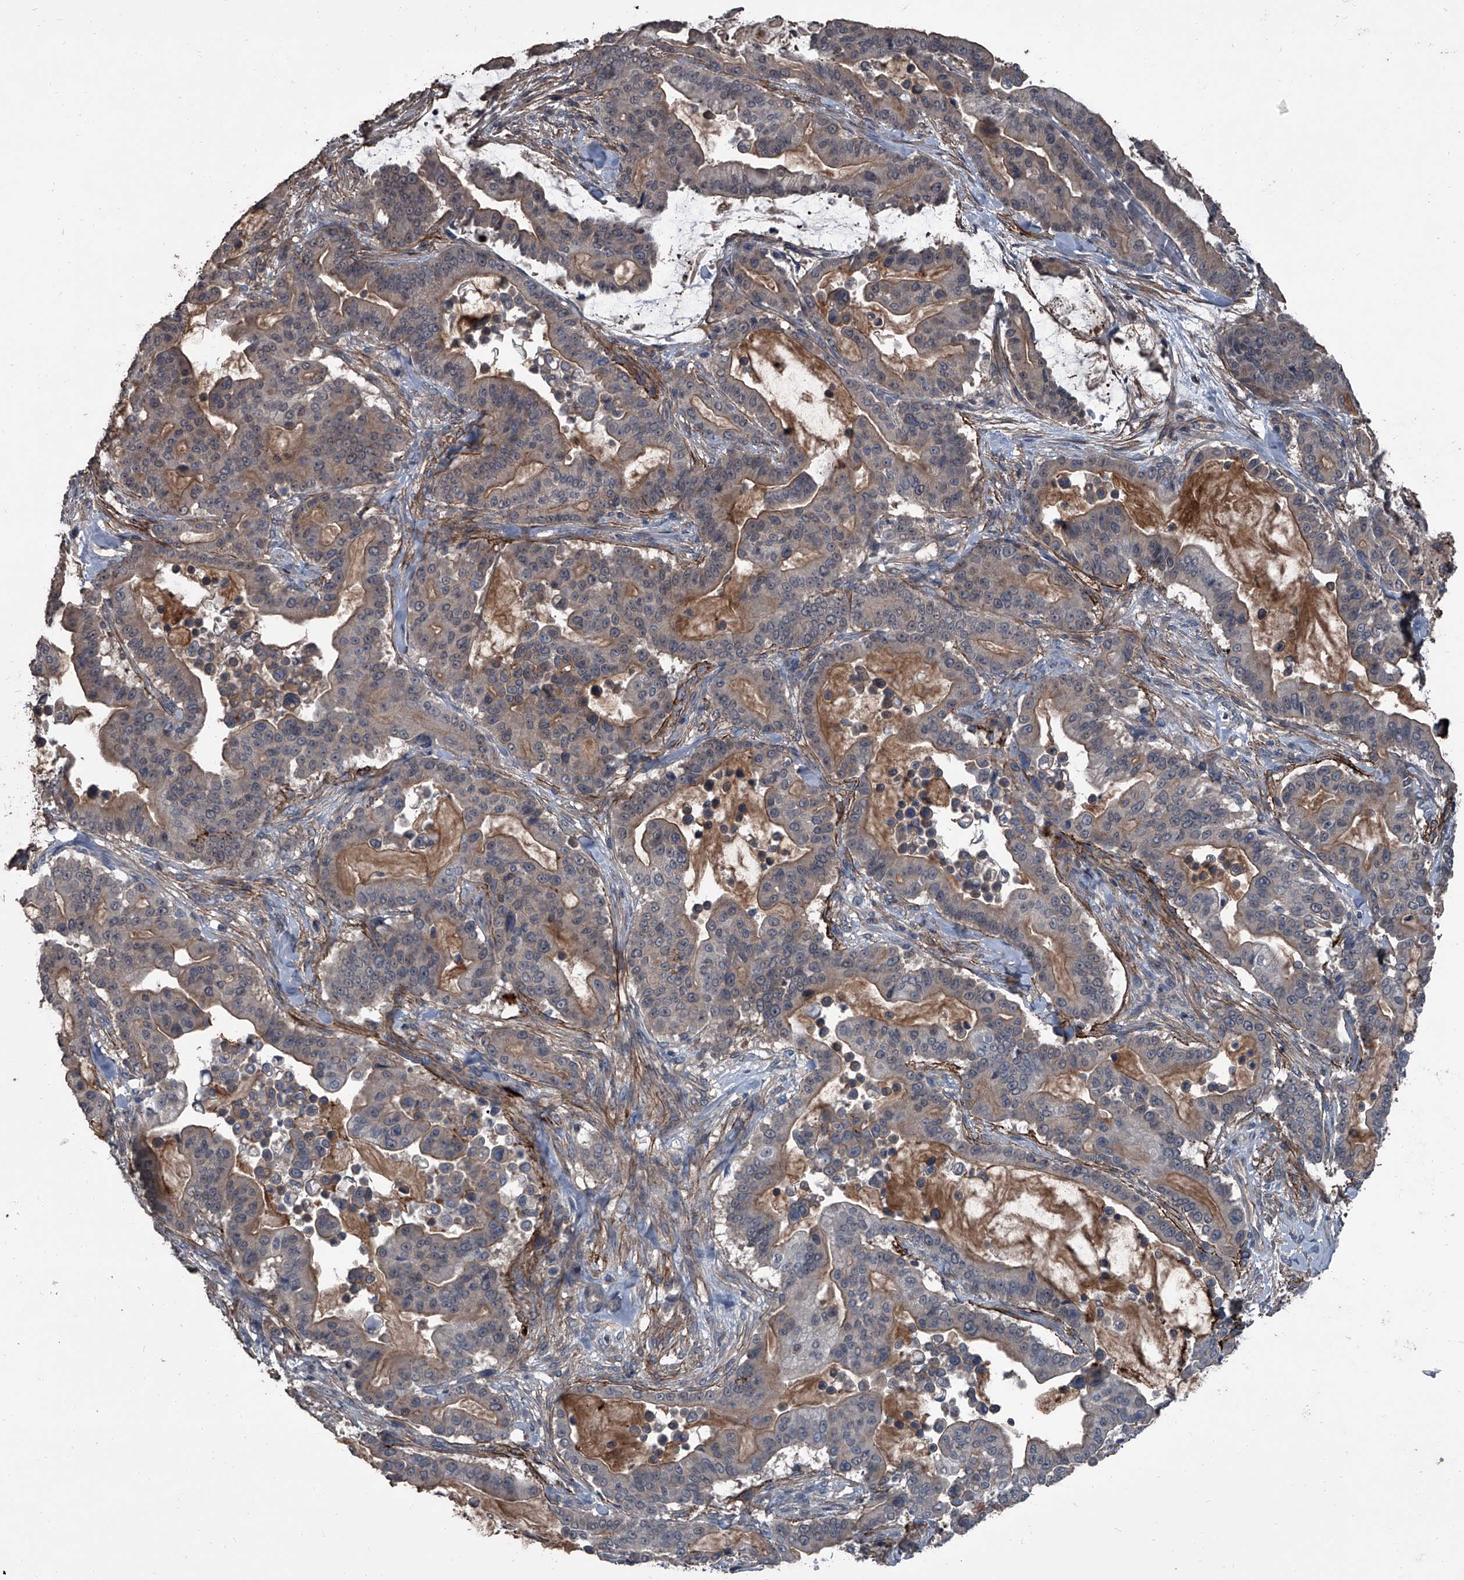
{"staining": {"intensity": "moderate", "quantity": "25%-75%", "location": "cytoplasmic/membranous"}, "tissue": "pancreatic cancer", "cell_type": "Tumor cells", "image_type": "cancer", "snomed": [{"axis": "morphology", "description": "Adenocarcinoma, NOS"}, {"axis": "topography", "description": "Pancreas"}], "caption": "Tumor cells exhibit moderate cytoplasmic/membranous positivity in approximately 25%-75% of cells in pancreatic adenocarcinoma.", "gene": "OARD1", "patient": {"sex": "male", "age": 63}}